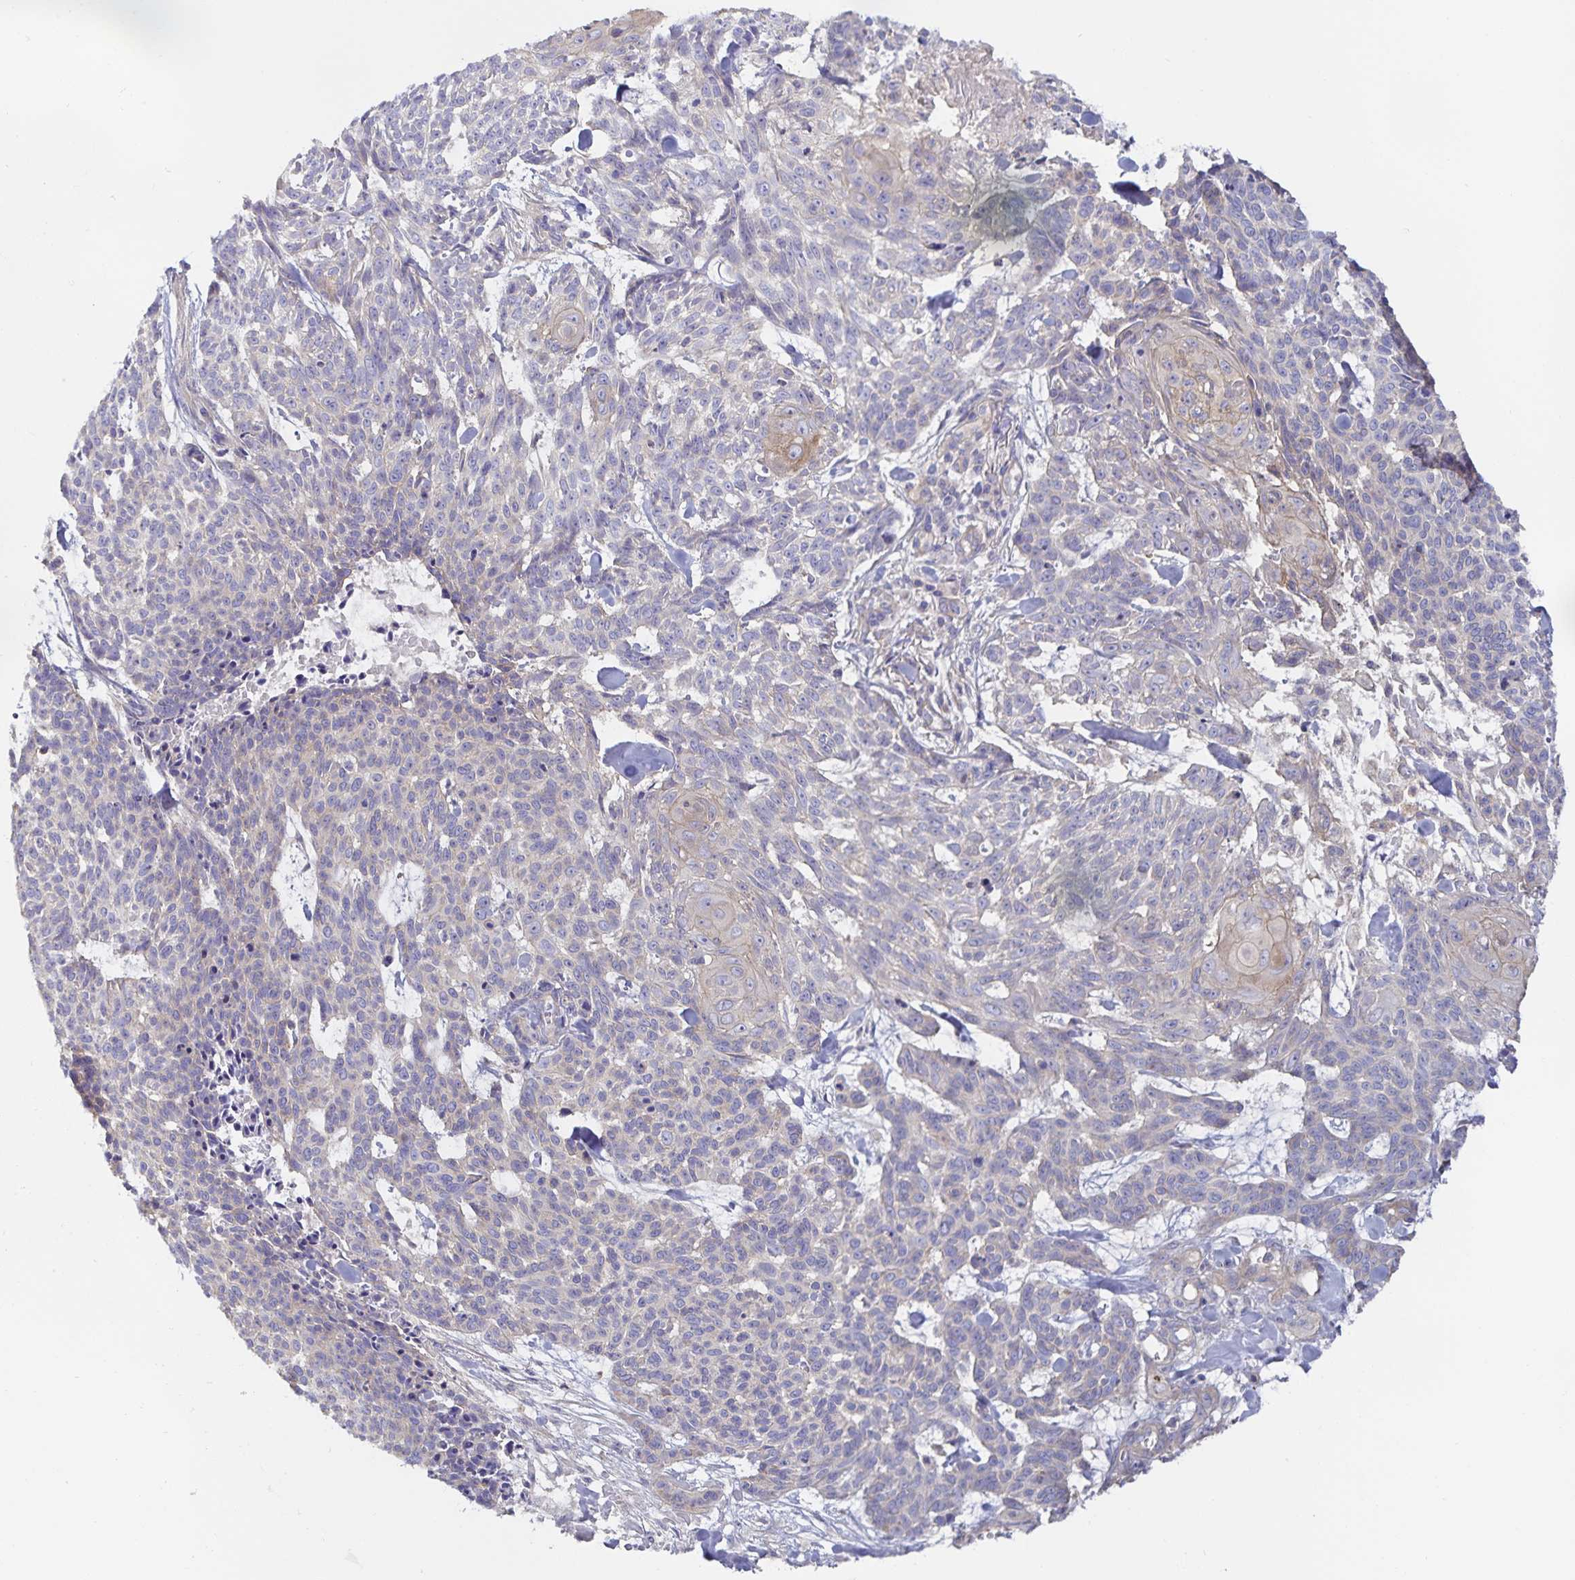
{"staining": {"intensity": "negative", "quantity": "none", "location": "none"}, "tissue": "skin cancer", "cell_type": "Tumor cells", "image_type": "cancer", "snomed": [{"axis": "morphology", "description": "Basal cell carcinoma"}, {"axis": "topography", "description": "Skin"}], "caption": "The immunohistochemistry micrograph has no significant positivity in tumor cells of basal cell carcinoma (skin) tissue.", "gene": "METTL22", "patient": {"sex": "female", "age": 93}}